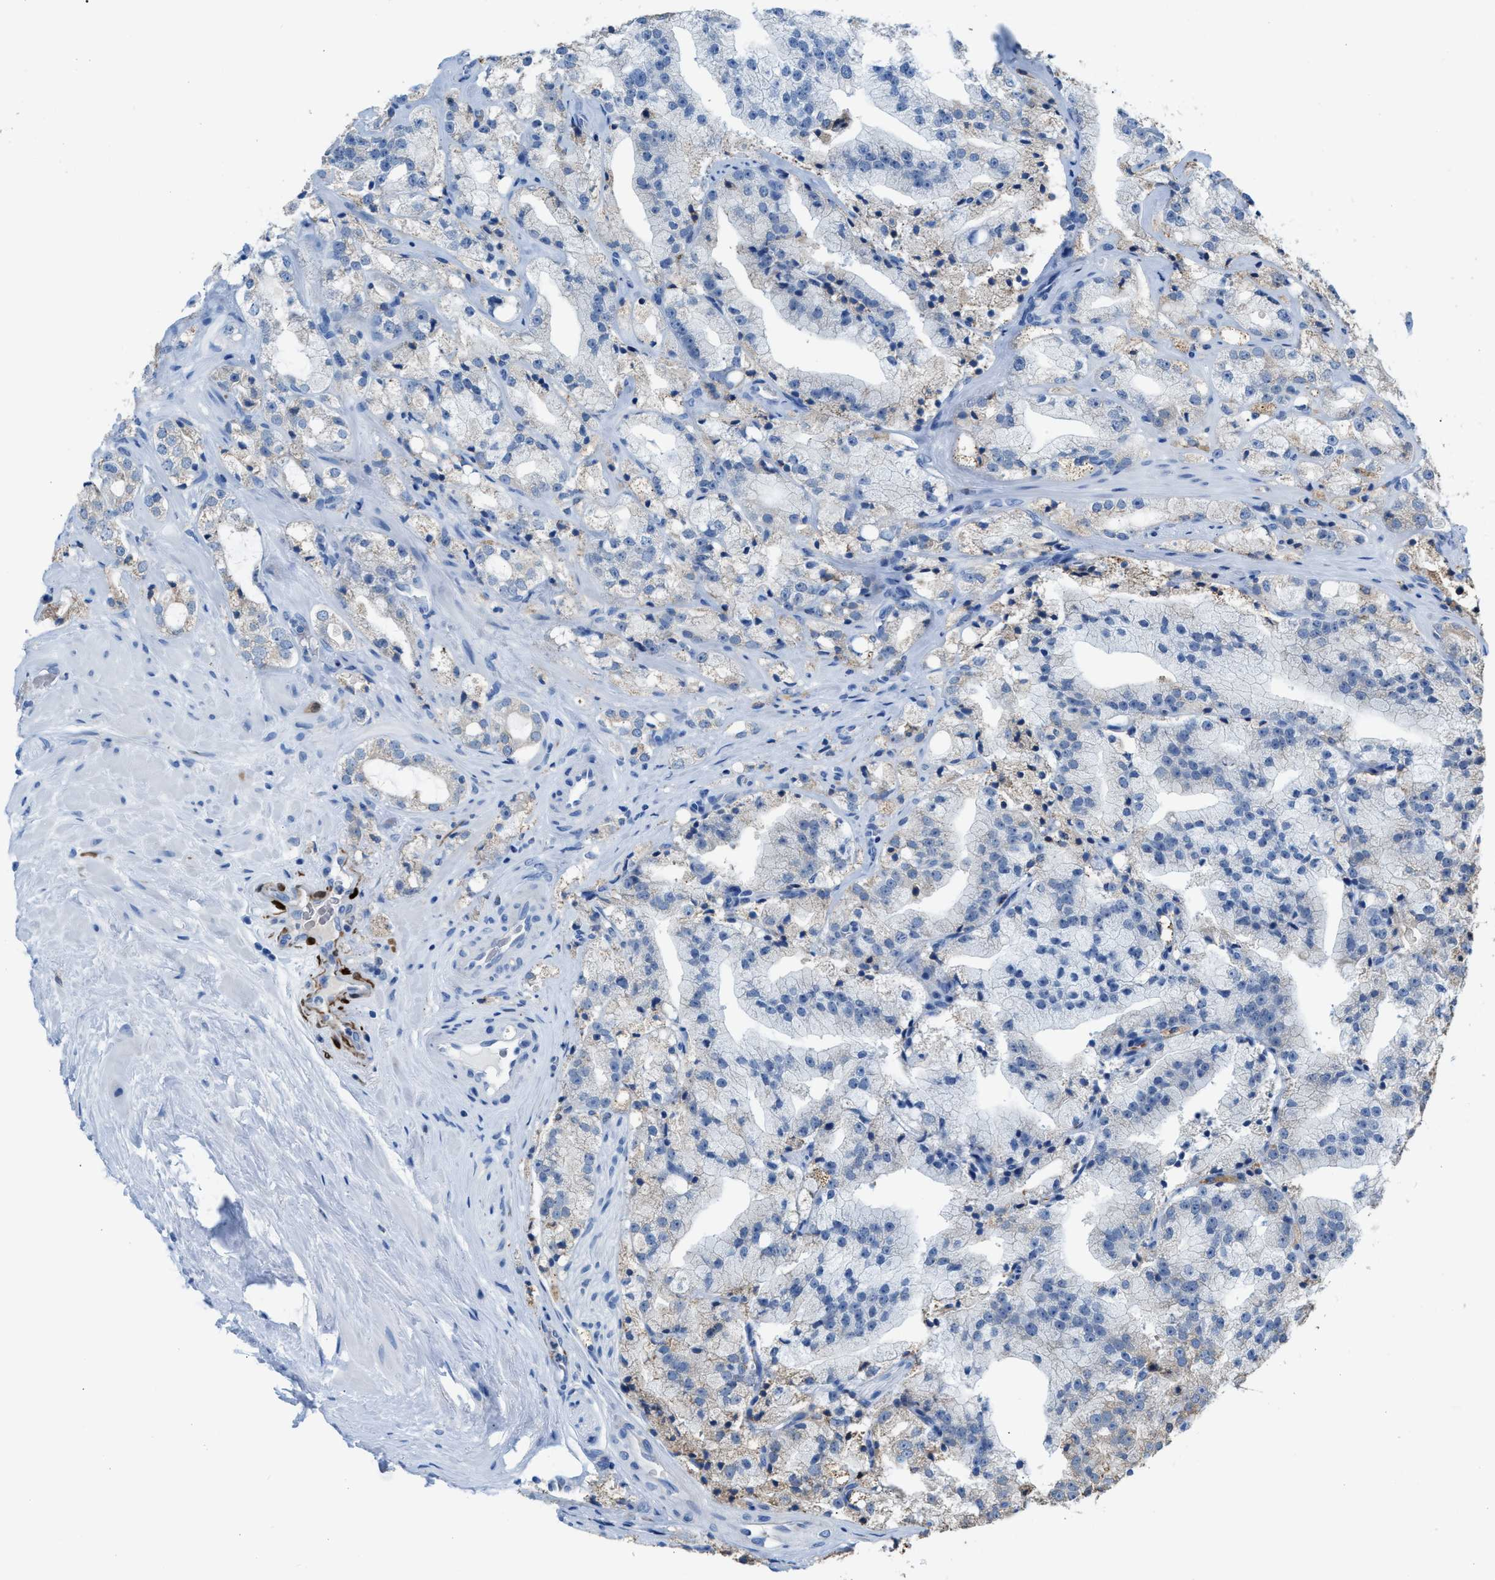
{"staining": {"intensity": "weak", "quantity": "<25%", "location": "cytoplasmic/membranous"}, "tissue": "prostate cancer", "cell_type": "Tumor cells", "image_type": "cancer", "snomed": [{"axis": "morphology", "description": "Adenocarcinoma, High grade"}, {"axis": "topography", "description": "Prostate"}], "caption": "The photomicrograph displays no staining of tumor cells in prostate high-grade adenocarcinoma.", "gene": "CA3", "patient": {"sex": "male", "age": 64}}